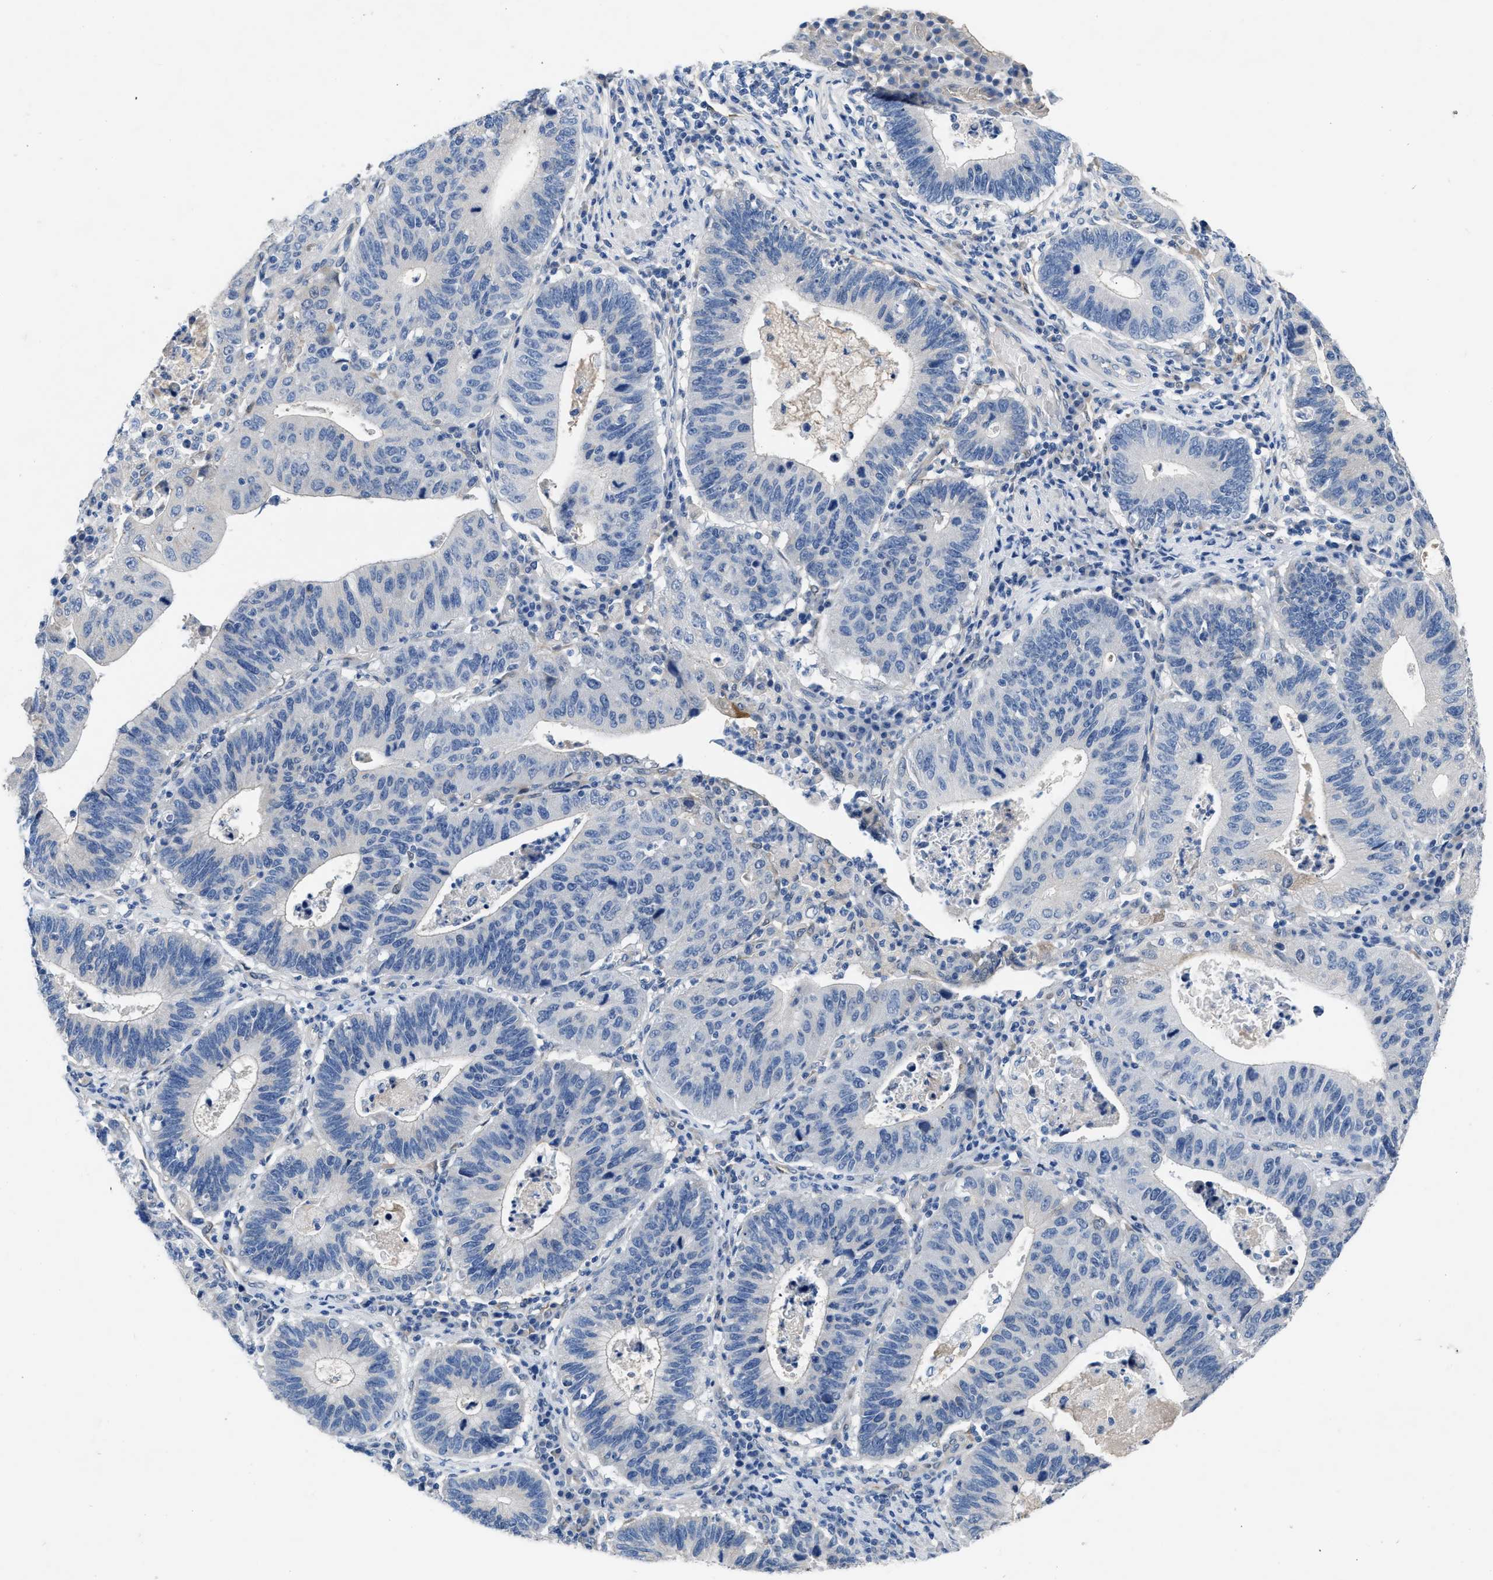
{"staining": {"intensity": "negative", "quantity": "none", "location": "none"}, "tissue": "stomach cancer", "cell_type": "Tumor cells", "image_type": "cancer", "snomed": [{"axis": "morphology", "description": "Adenocarcinoma, NOS"}, {"axis": "topography", "description": "Stomach"}], "caption": "An image of stomach adenocarcinoma stained for a protein displays no brown staining in tumor cells.", "gene": "RBP1", "patient": {"sex": "male", "age": 59}}